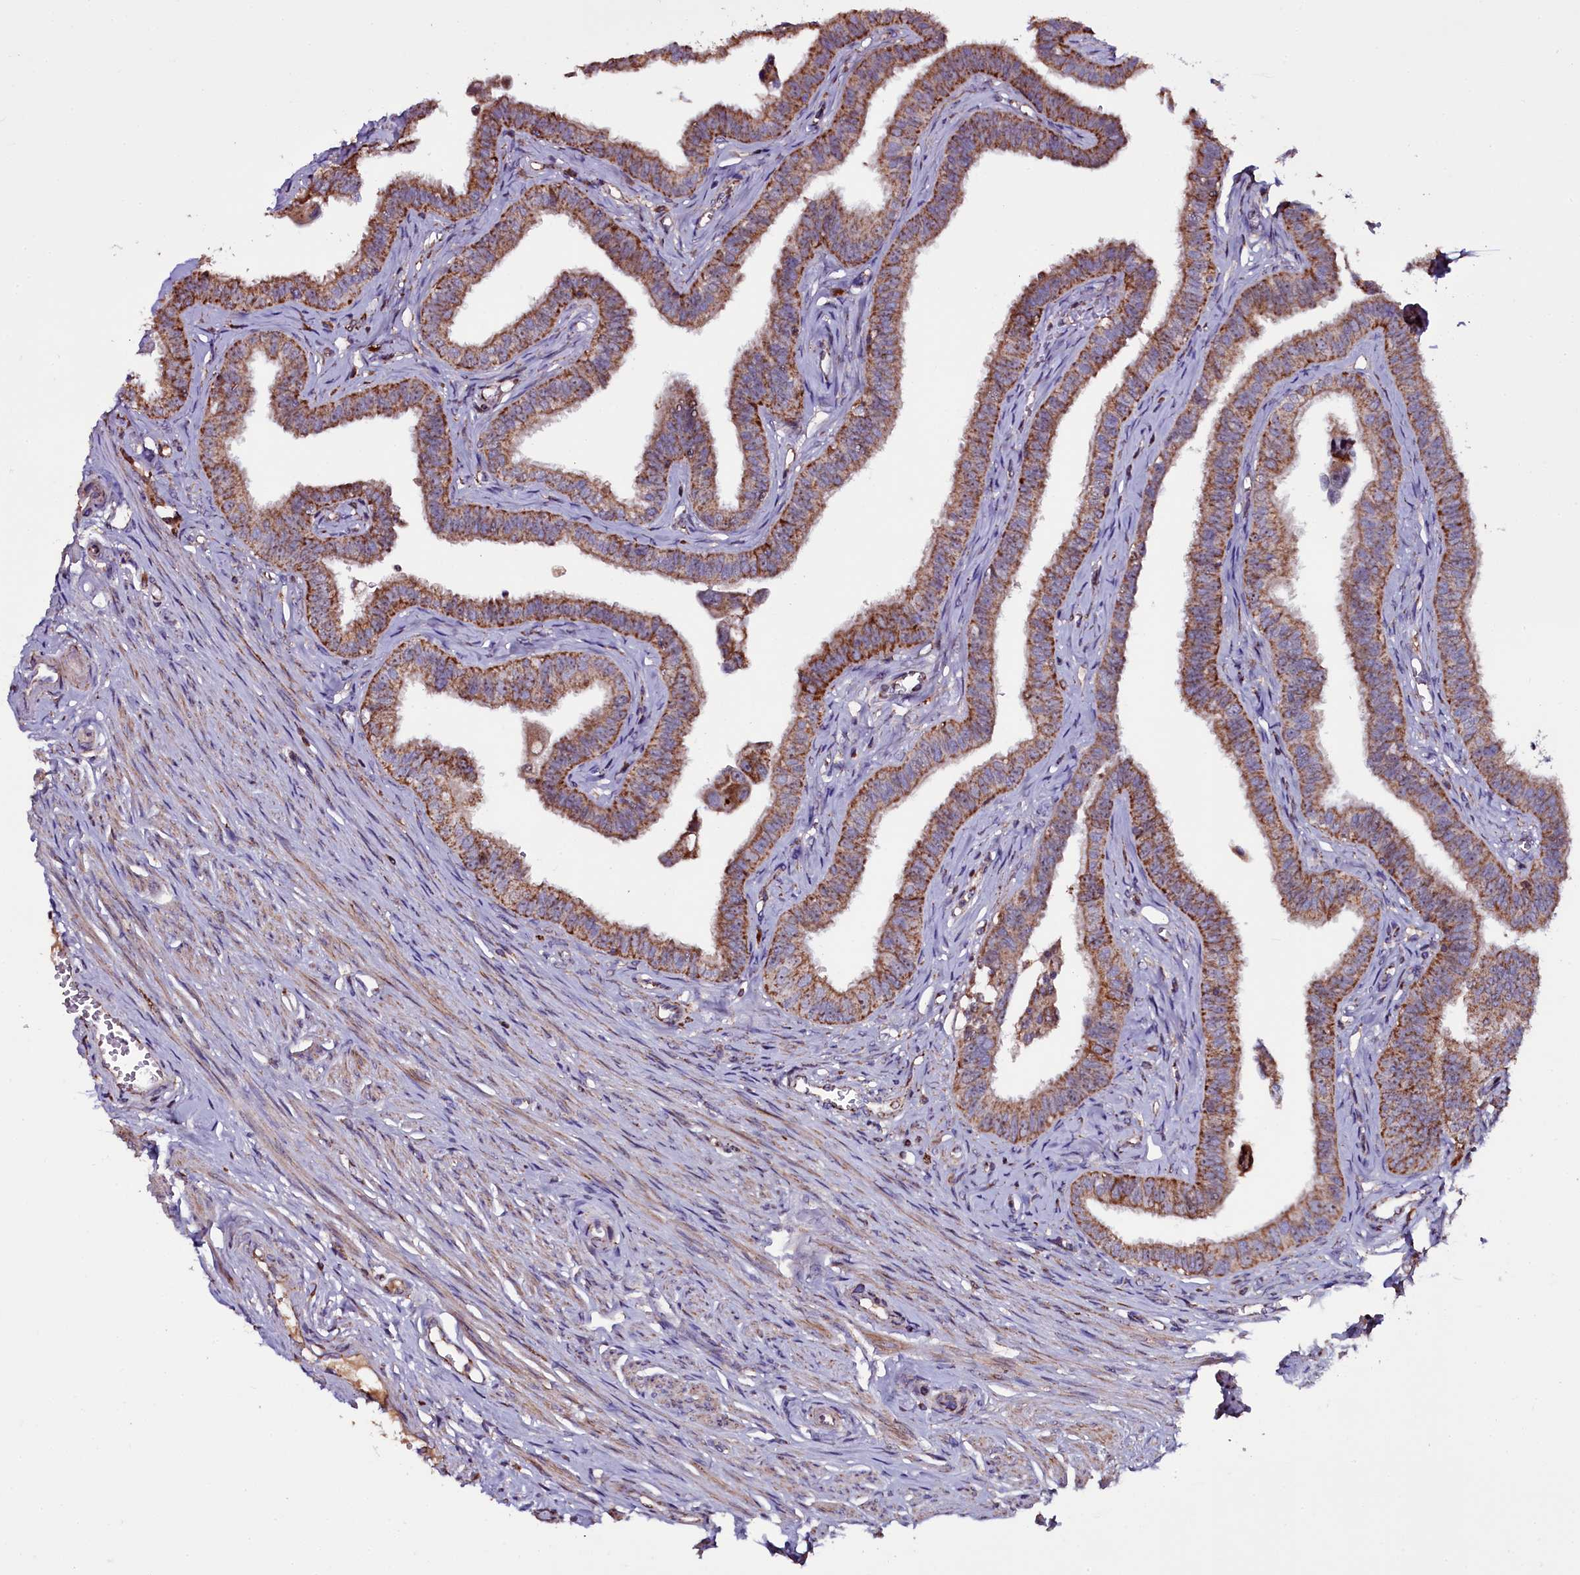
{"staining": {"intensity": "moderate", "quantity": ">75%", "location": "cytoplasmic/membranous,nuclear"}, "tissue": "fallopian tube", "cell_type": "Glandular cells", "image_type": "normal", "snomed": [{"axis": "morphology", "description": "Normal tissue, NOS"}, {"axis": "morphology", "description": "Carcinoma, NOS"}, {"axis": "topography", "description": "Fallopian tube"}, {"axis": "topography", "description": "Ovary"}], "caption": "About >75% of glandular cells in unremarkable human fallopian tube show moderate cytoplasmic/membranous,nuclear protein expression as visualized by brown immunohistochemical staining.", "gene": "NAA80", "patient": {"sex": "female", "age": 59}}